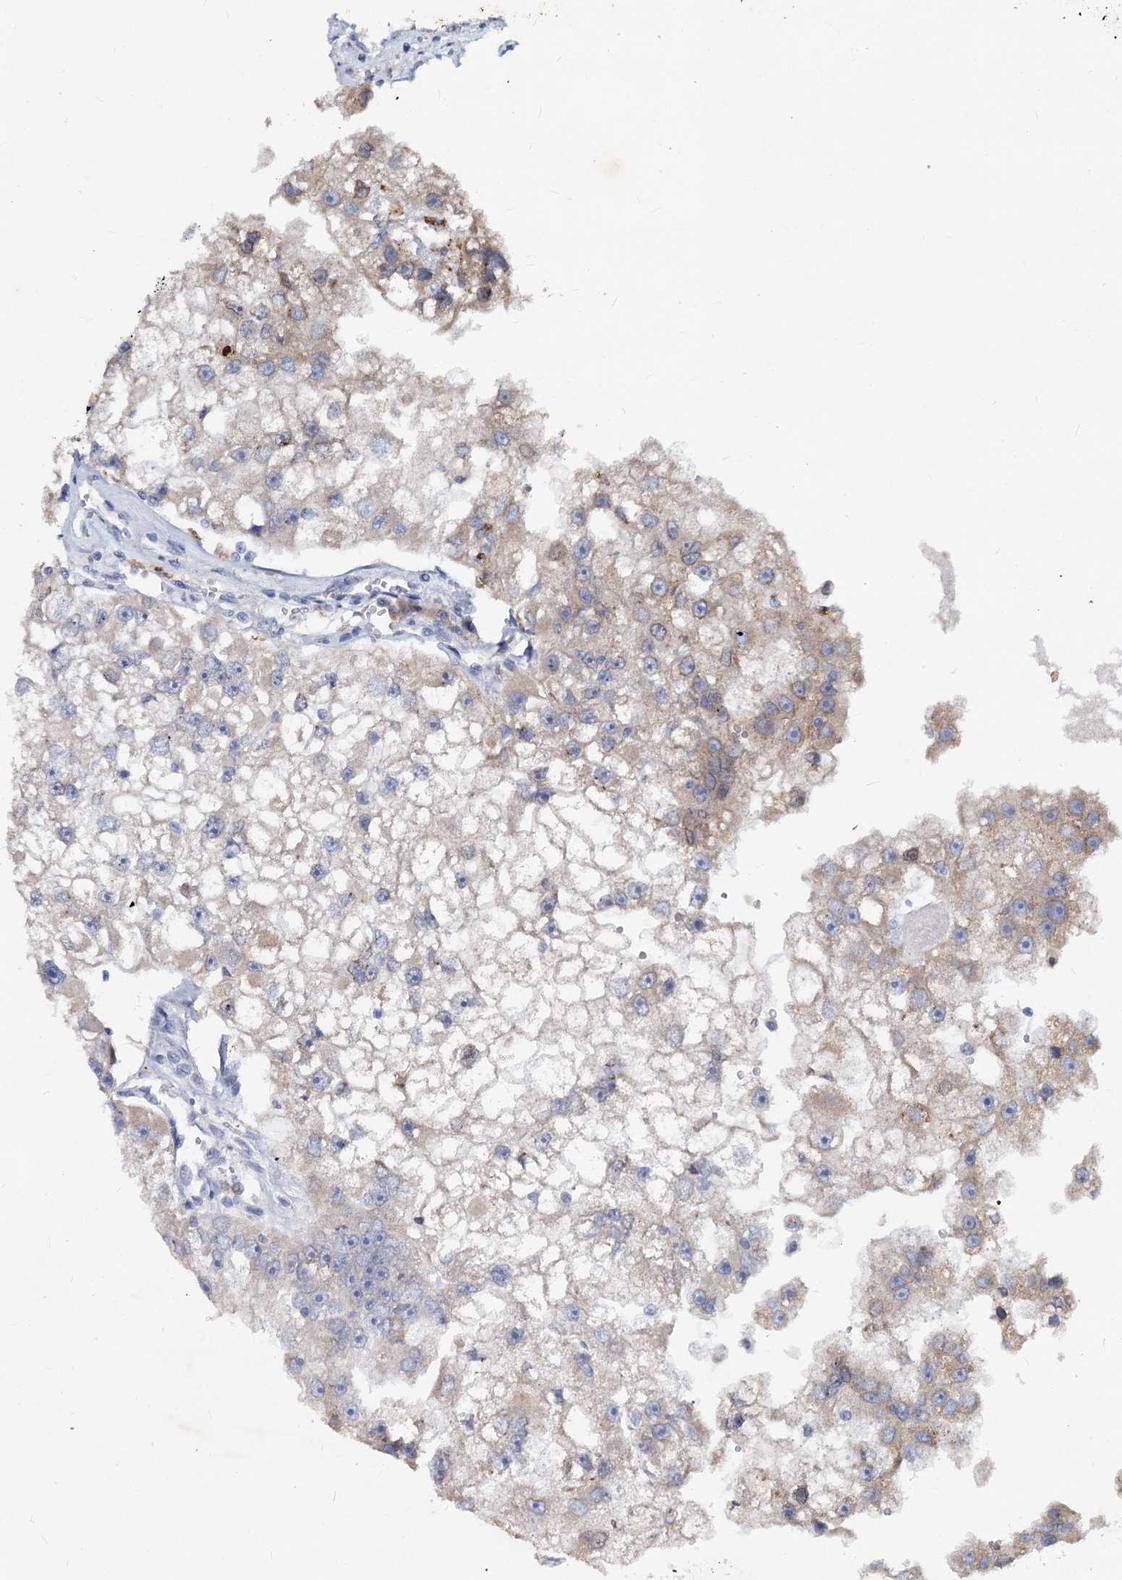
{"staining": {"intensity": "weak", "quantity": "<25%", "location": "cytoplasmic/membranous"}, "tissue": "renal cancer", "cell_type": "Tumor cells", "image_type": "cancer", "snomed": [{"axis": "morphology", "description": "Adenocarcinoma, NOS"}, {"axis": "topography", "description": "Kidney"}], "caption": "There is no significant positivity in tumor cells of adenocarcinoma (renal). (Immunohistochemistry, brightfield microscopy, high magnification).", "gene": "TMX2", "patient": {"sex": "male", "age": 63}}